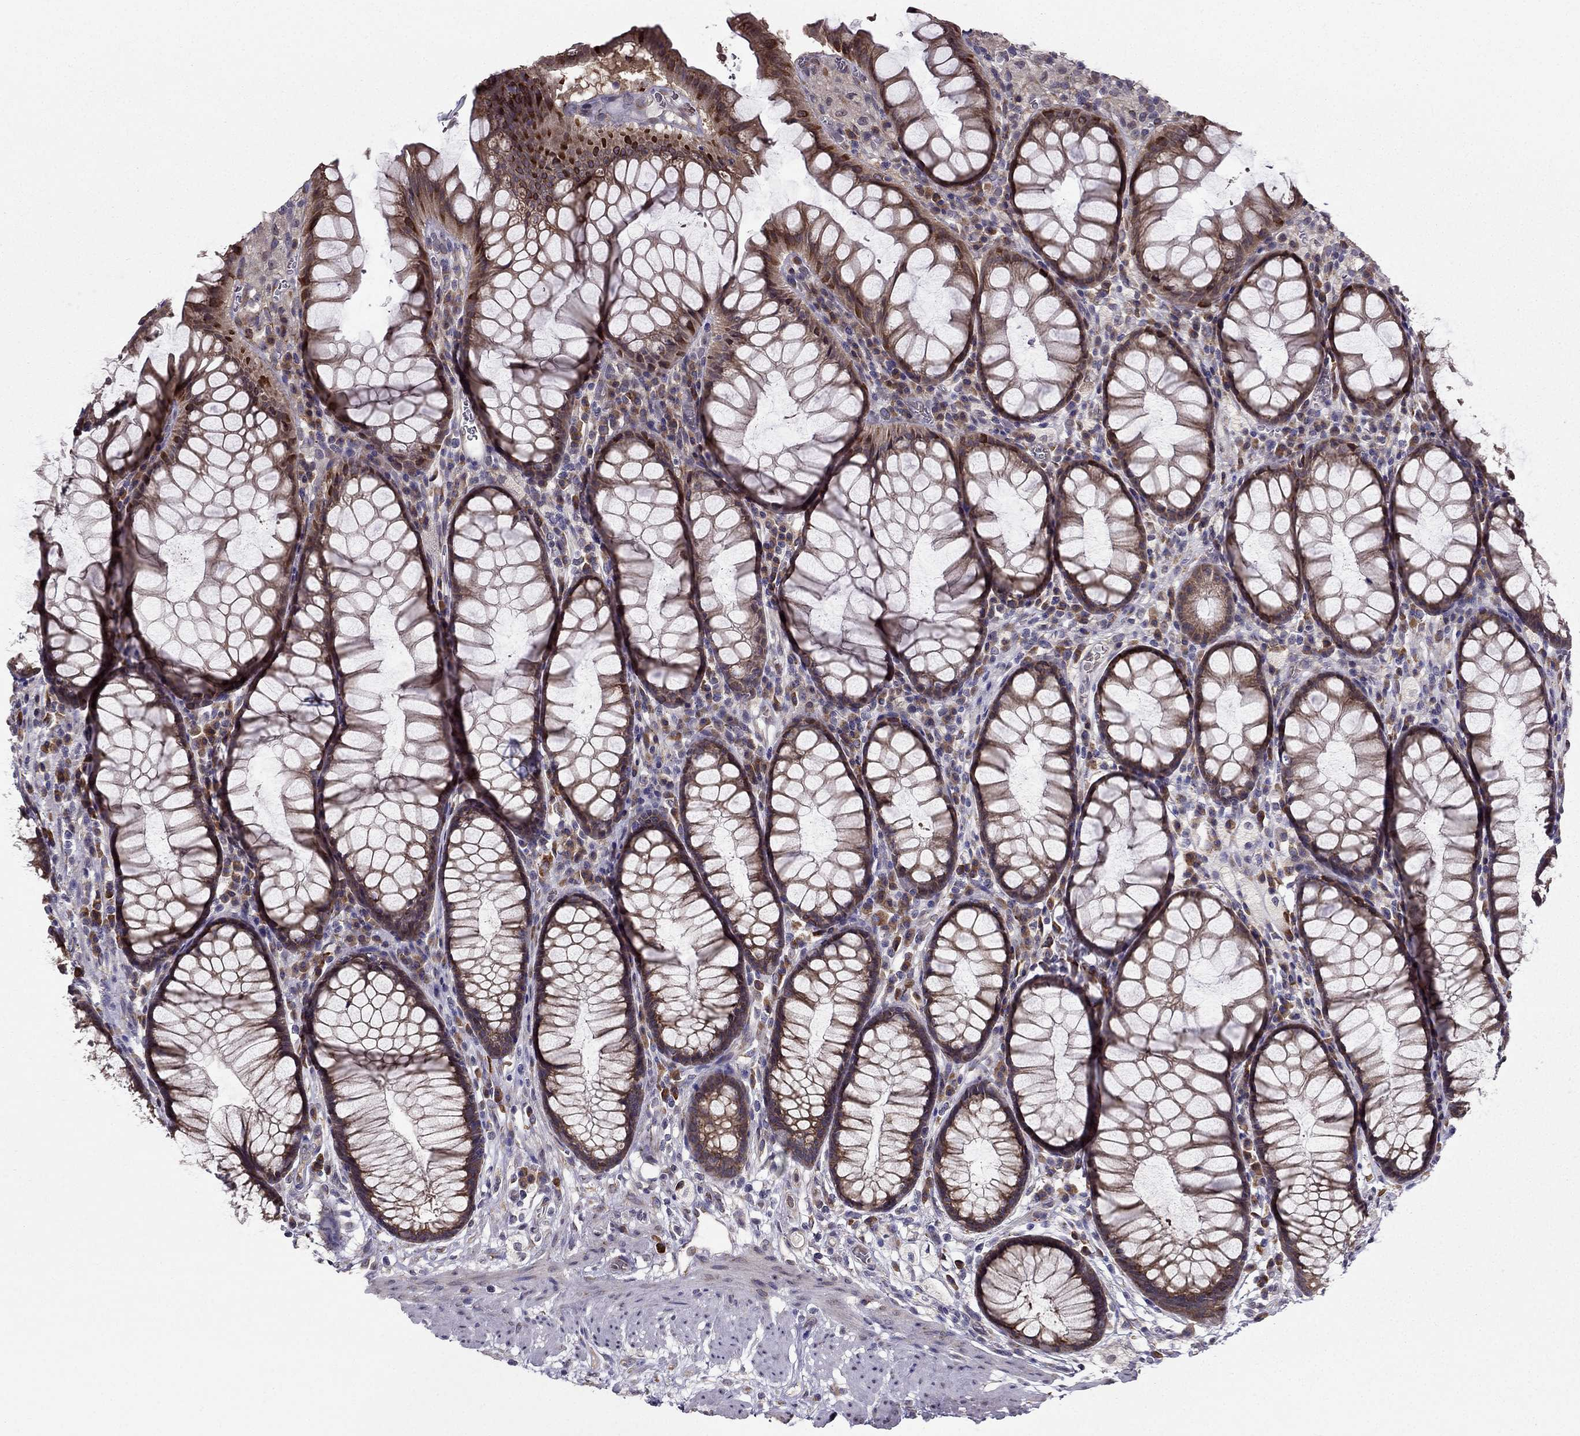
{"staining": {"intensity": "moderate", "quantity": "25%-75%", "location": "cytoplasmic/membranous"}, "tissue": "rectum", "cell_type": "Glandular cells", "image_type": "normal", "snomed": [{"axis": "morphology", "description": "Normal tissue, NOS"}, {"axis": "topography", "description": "Rectum"}], "caption": "Immunohistochemical staining of unremarkable human rectum shows 25%-75% levels of moderate cytoplasmic/membranous protein expression in approximately 25%-75% of glandular cells.", "gene": "ARHGEF28", "patient": {"sex": "female", "age": 68}}